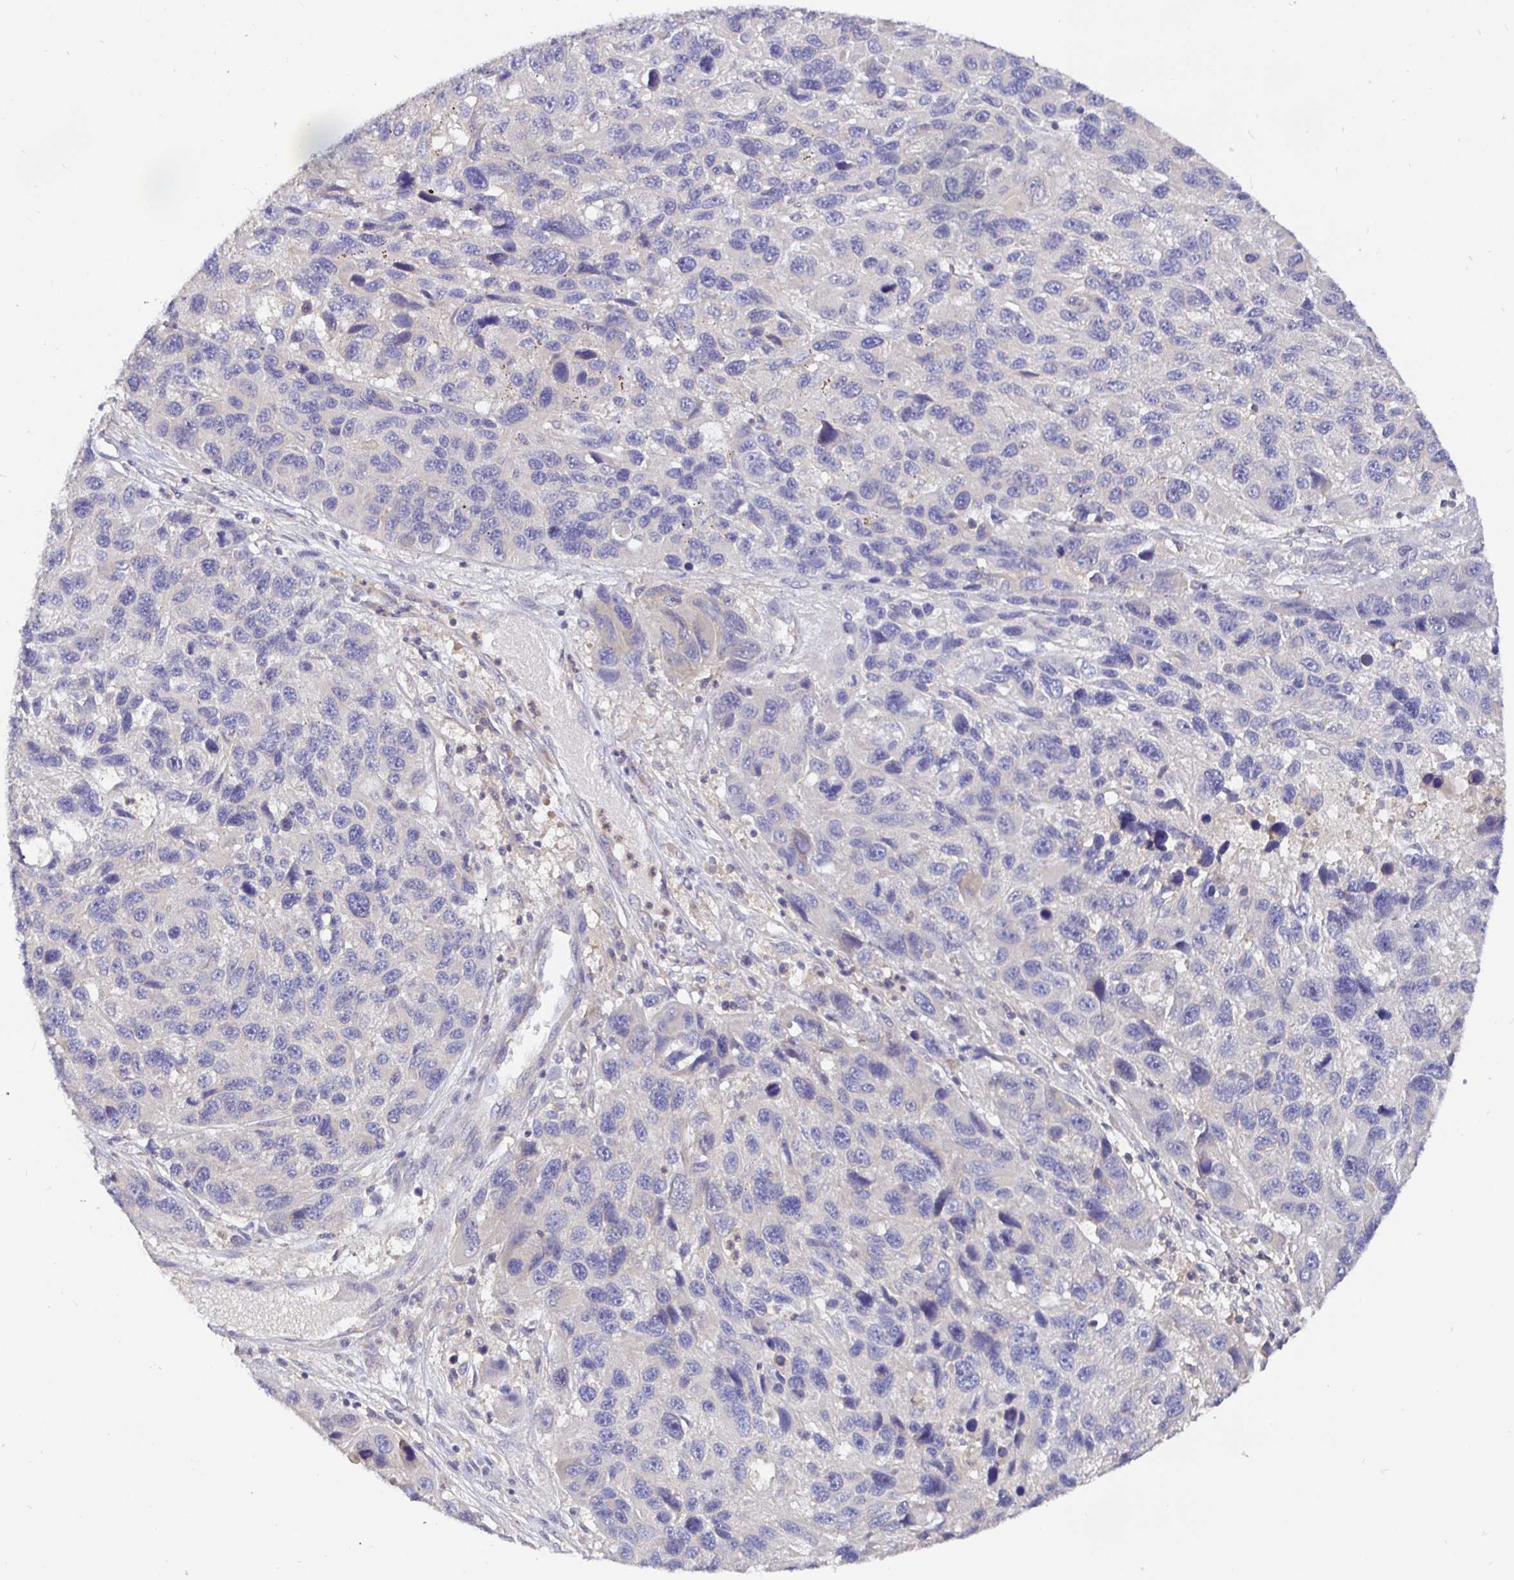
{"staining": {"intensity": "negative", "quantity": "none", "location": "none"}, "tissue": "melanoma", "cell_type": "Tumor cells", "image_type": "cancer", "snomed": [{"axis": "morphology", "description": "Malignant melanoma, NOS"}, {"axis": "topography", "description": "Skin"}], "caption": "DAB immunohistochemical staining of melanoma exhibits no significant positivity in tumor cells.", "gene": "KIF21A", "patient": {"sex": "male", "age": 53}}